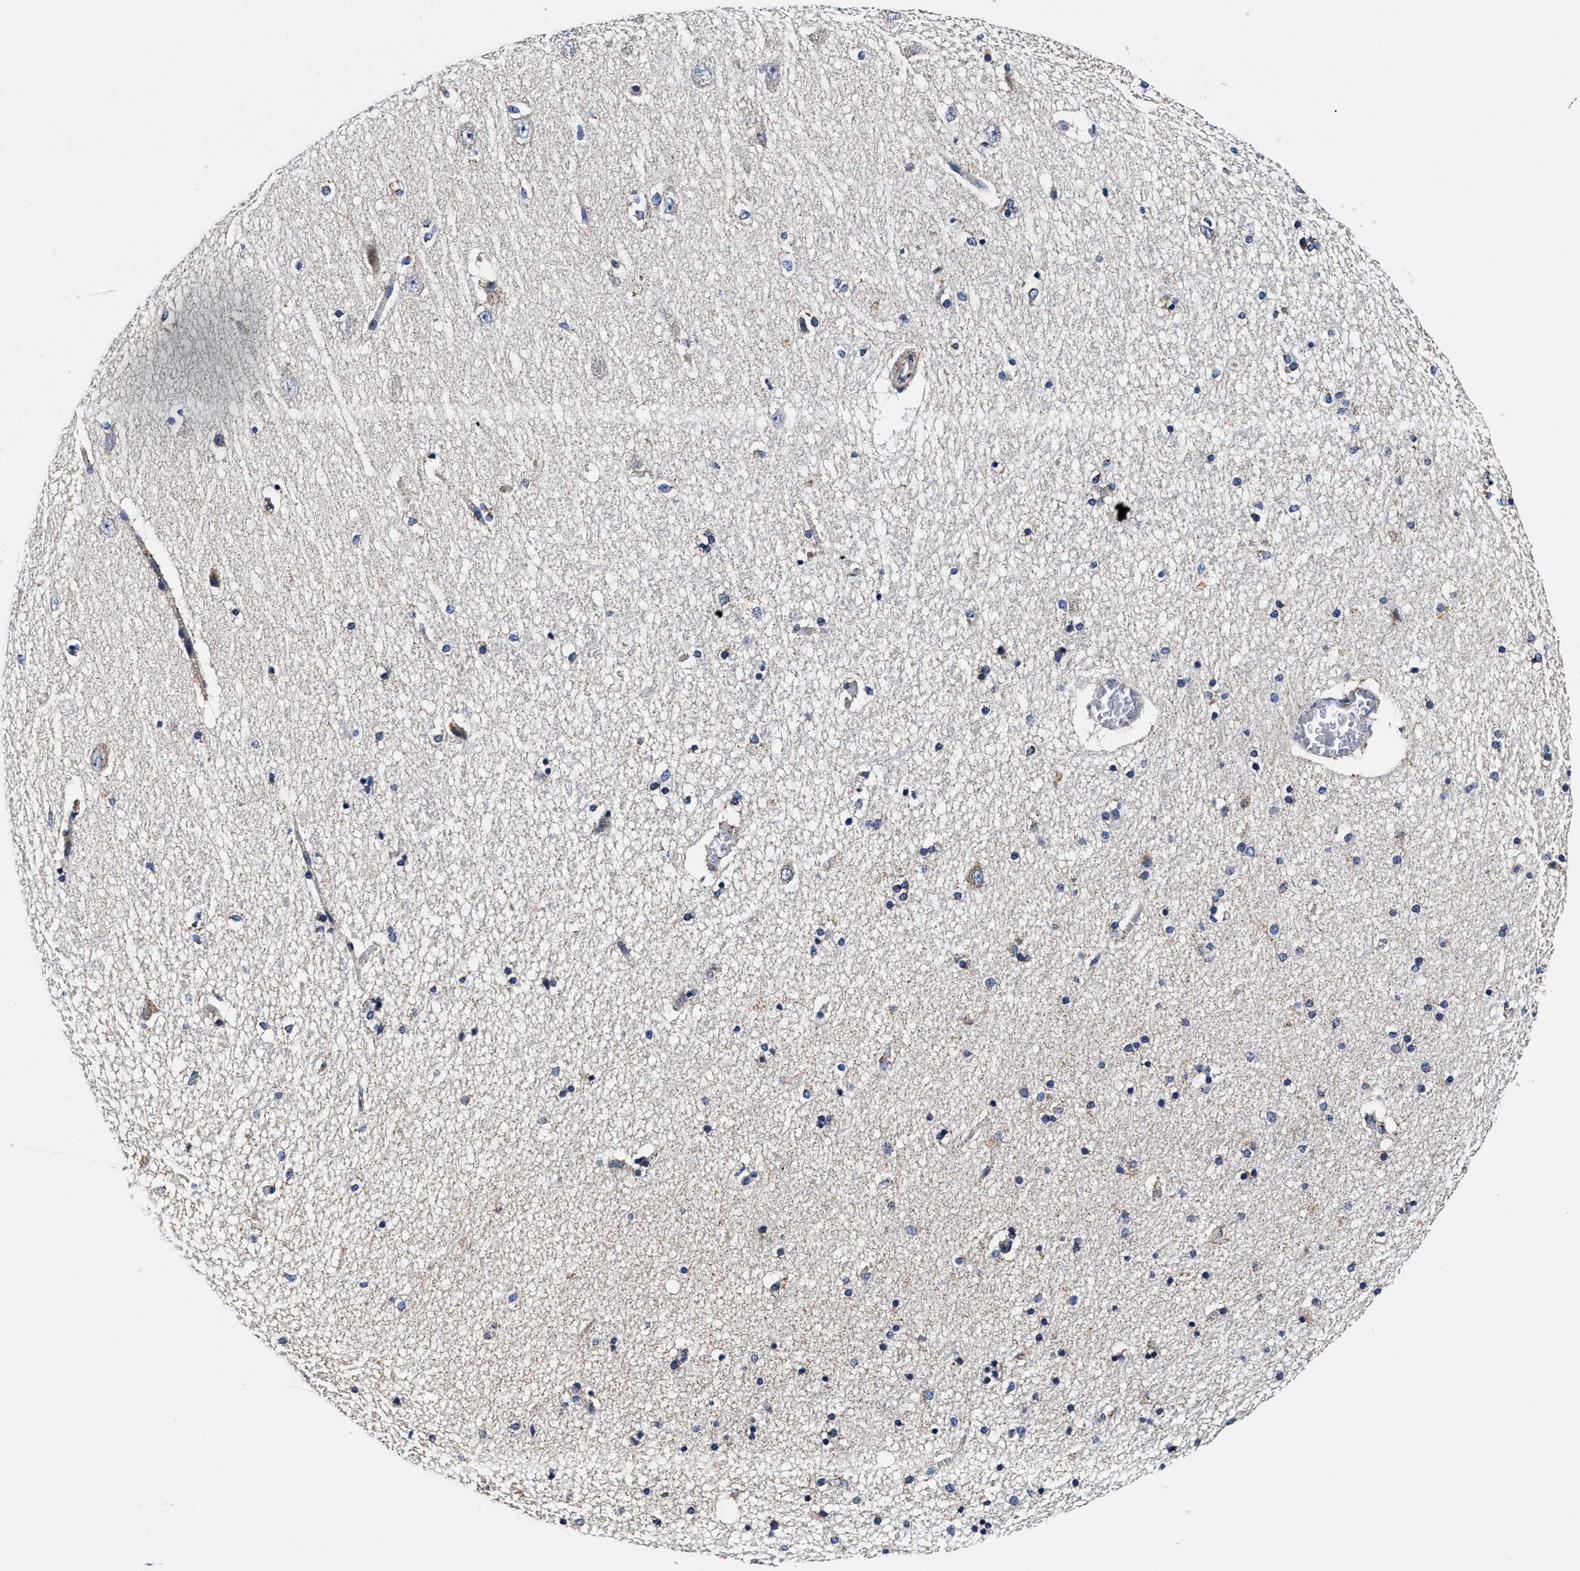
{"staining": {"intensity": "negative", "quantity": "none", "location": "none"}, "tissue": "hippocampus", "cell_type": "Glial cells", "image_type": "normal", "snomed": [{"axis": "morphology", "description": "Normal tissue, NOS"}, {"axis": "topography", "description": "Hippocampus"}], "caption": "Glial cells are negative for brown protein staining in unremarkable hippocampus. Brightfield microscopy of immunohistochemistry stained with DAB (3,3'-diaminobenzidine) (brown) and hematoxylin (blue), captured at high magnification.", "gene": "HINT2", "patient": {"sex": "female", "age": 54}}